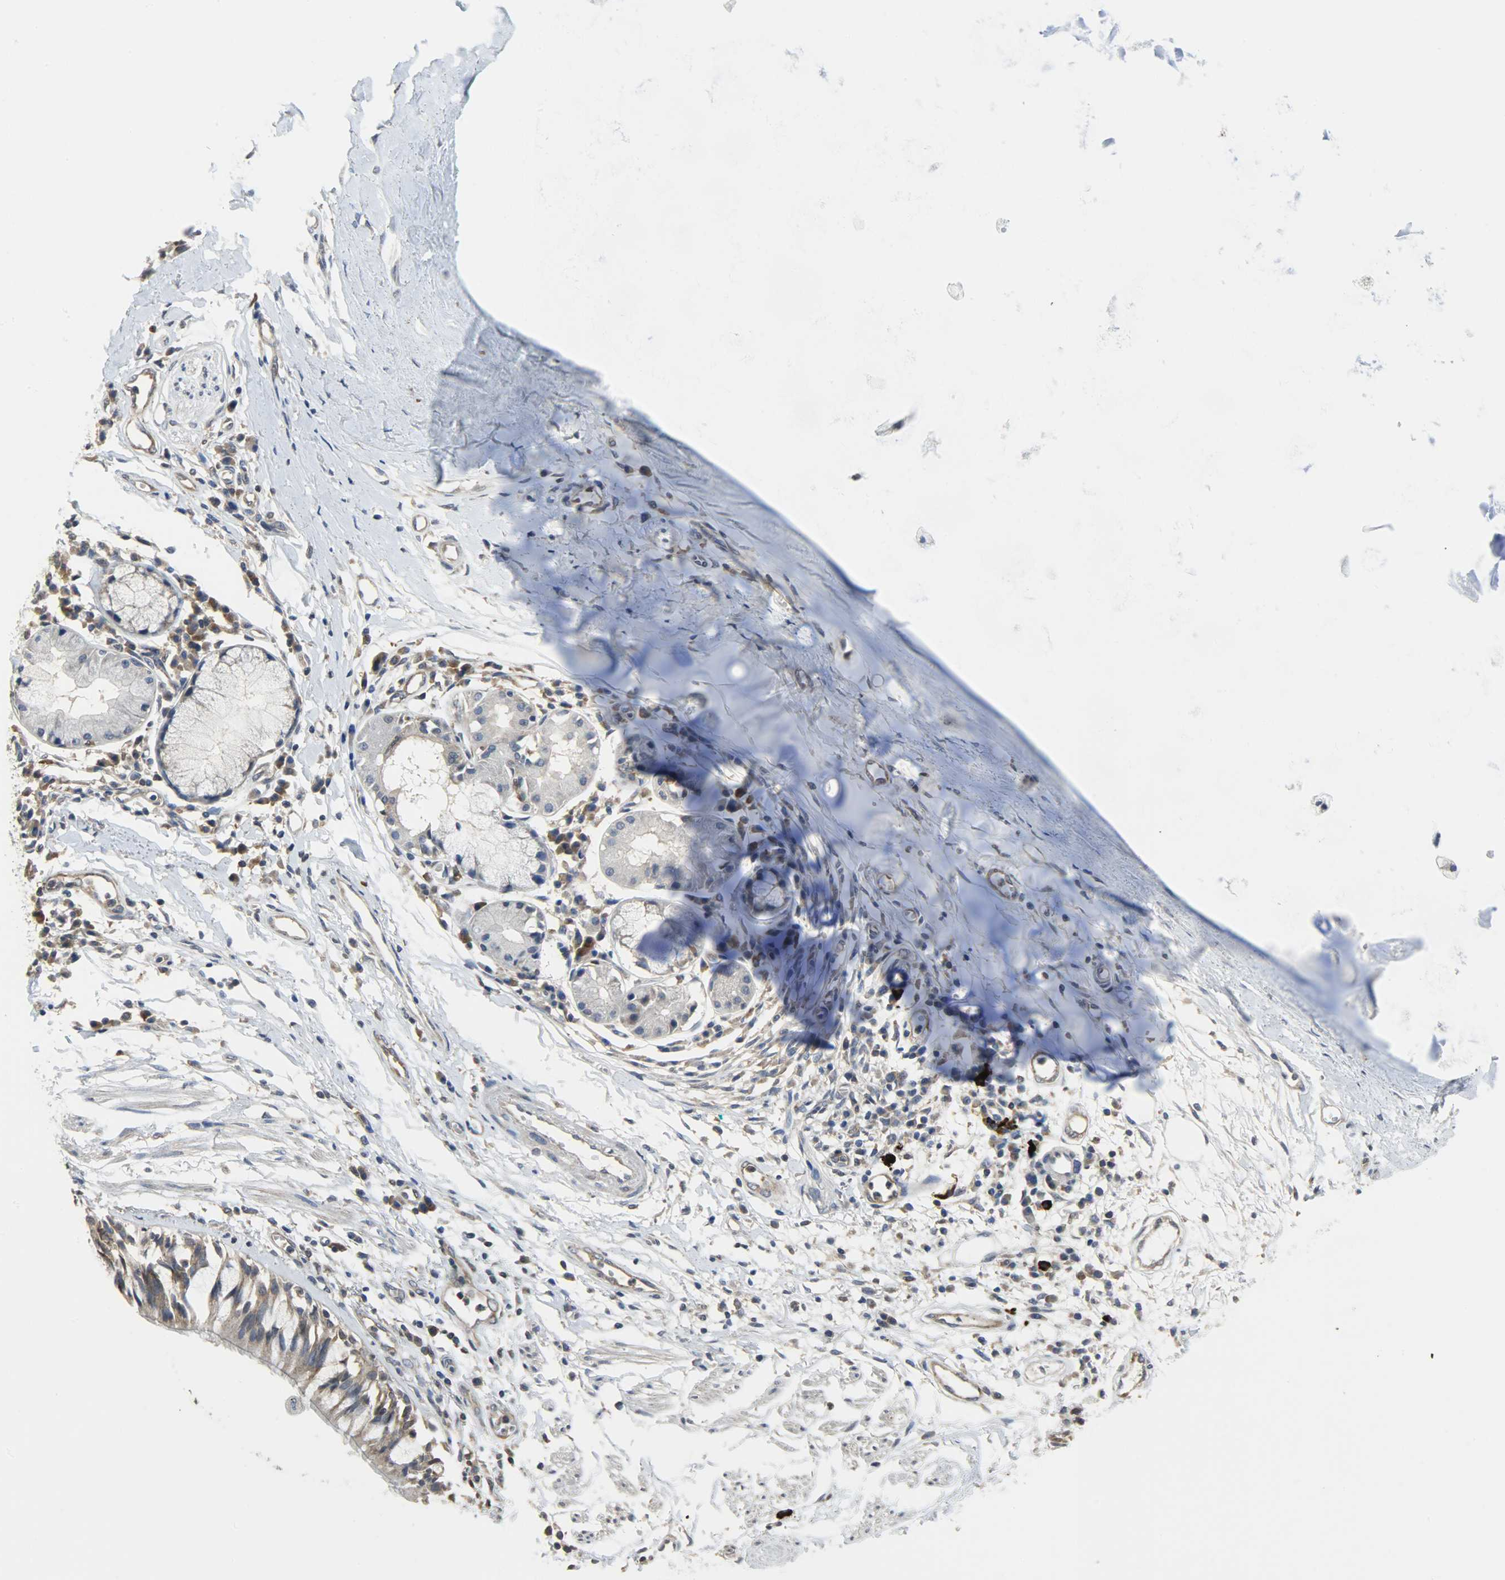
{"staining": {"intensity": "weak", "quantity": "25%-75%", "location": "cytoplasmic/membranous"}, "tissue": "adipose tissue", "cell_type": "Adipocytes", "image_type": "normal", "snomed": [{"axis": "morphology", "description": "Normal tissue, NOS"}, {"axis": "morphology", "description": "Adenocarcinoma, NOS"}, {"axis": "topography", "description": "Cartilage tissue"}, {"axis": "topography", "description": "Bronchus"}, {"axis": "topography", "description": "Lung"}], "caption": "Protein analysis of unremarkable adipose tissue displays weak cytoplasmic/membranous expression in about 25%-75% of adipocytes.", "gene": "TRIM21", "patient": {"sex": "female", "age": 67}}